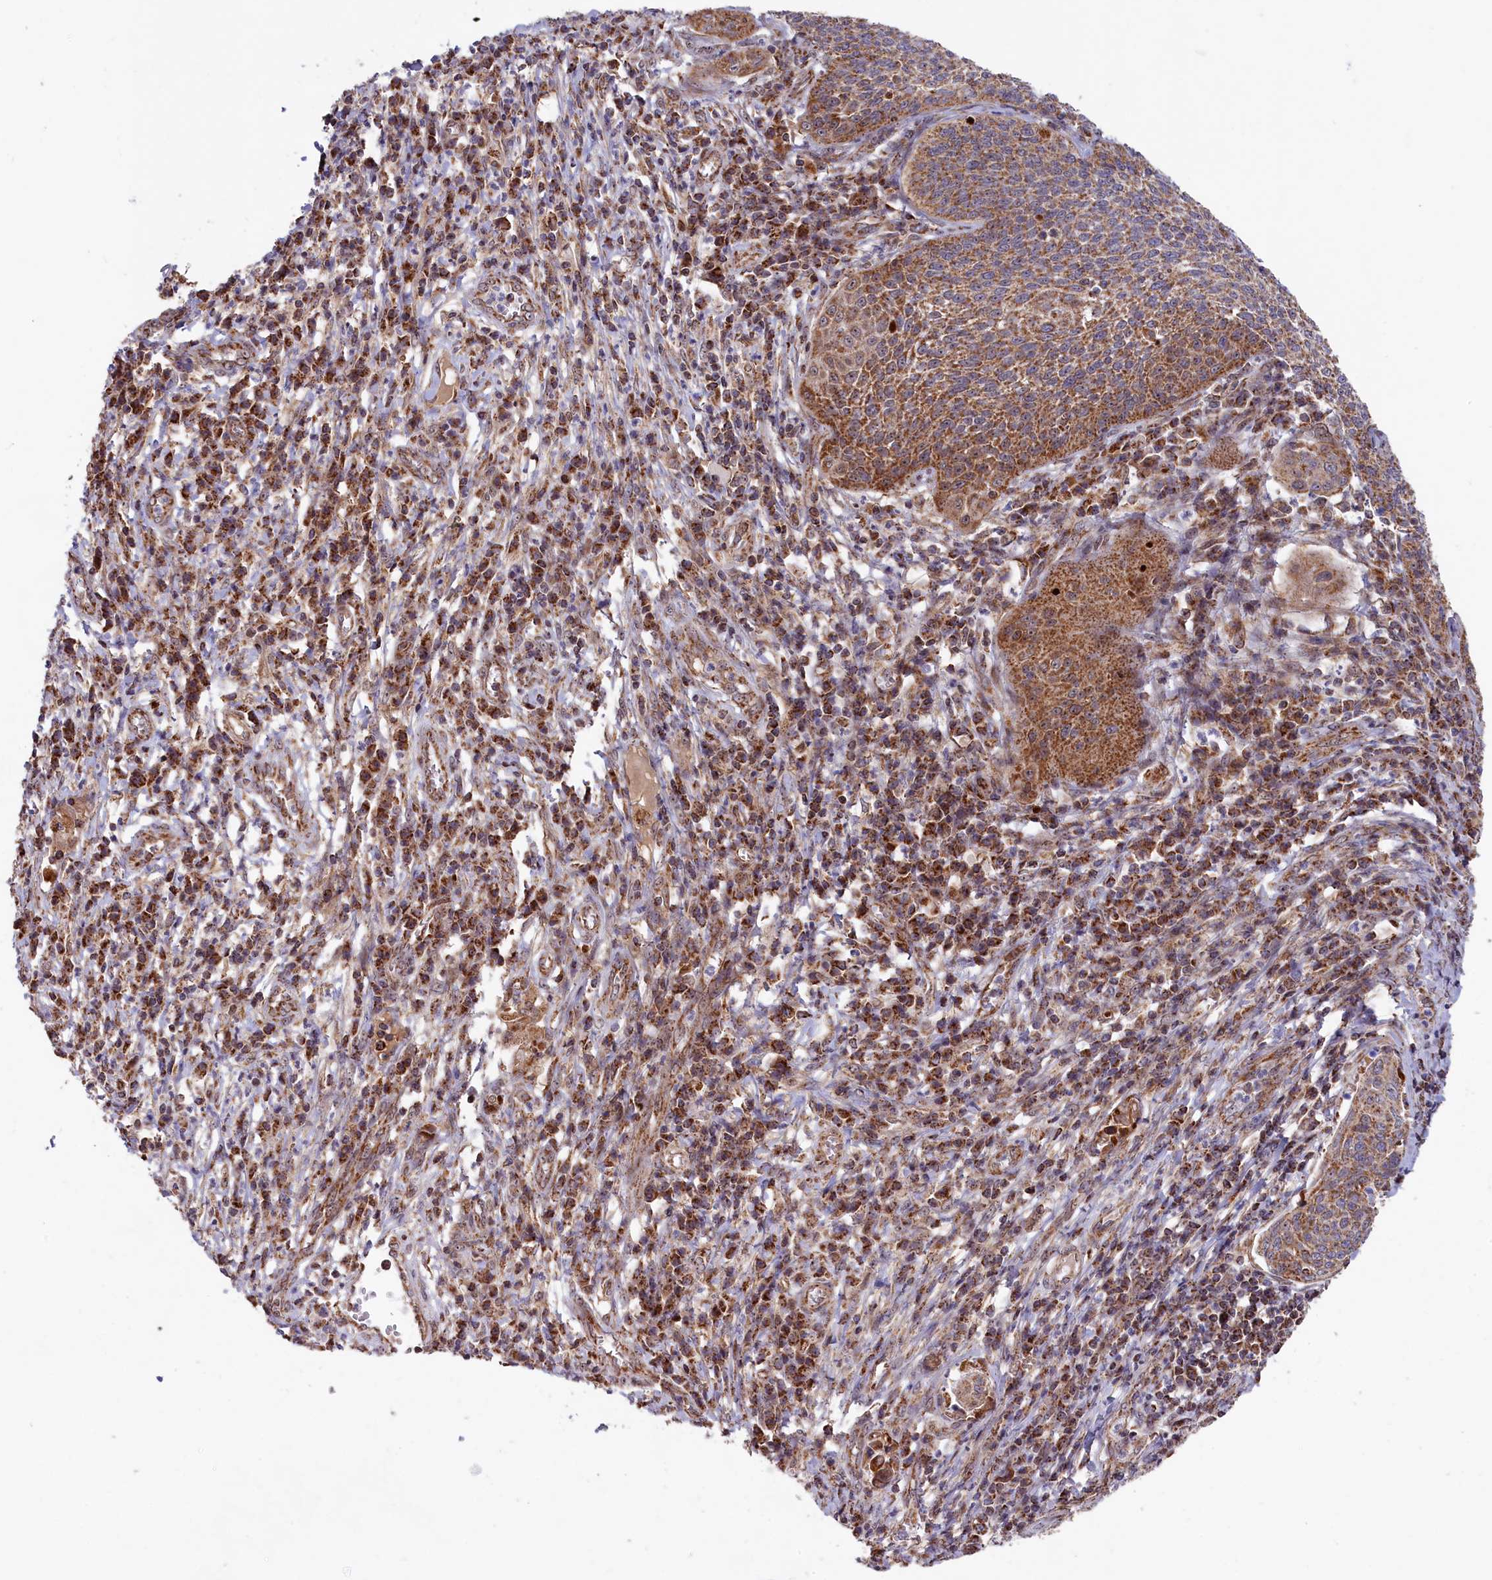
{"staining": {"intensity": "moderate", "quantity": ">75%", "location": "cytoplasmic/membranous"}, "tissue": "cervical cancer", "cell_type": "Tumor cells", "image_type": "cancer", "snomed": [{"axis": "morphology", "description": "Squamous cell carcinoma, NOS"}, {"axis": "topography", "description": "Cervix"}], "caption": "A medium amount of moderate cytoplasmic/membranous staining is present in about >75% of tumor cells in cervical cancer (squamous cell carcinoma) tissue. Nuclei are stained in blue.", "gene": "DUS3L", "patient": {"sex": "female", "age": 34}}